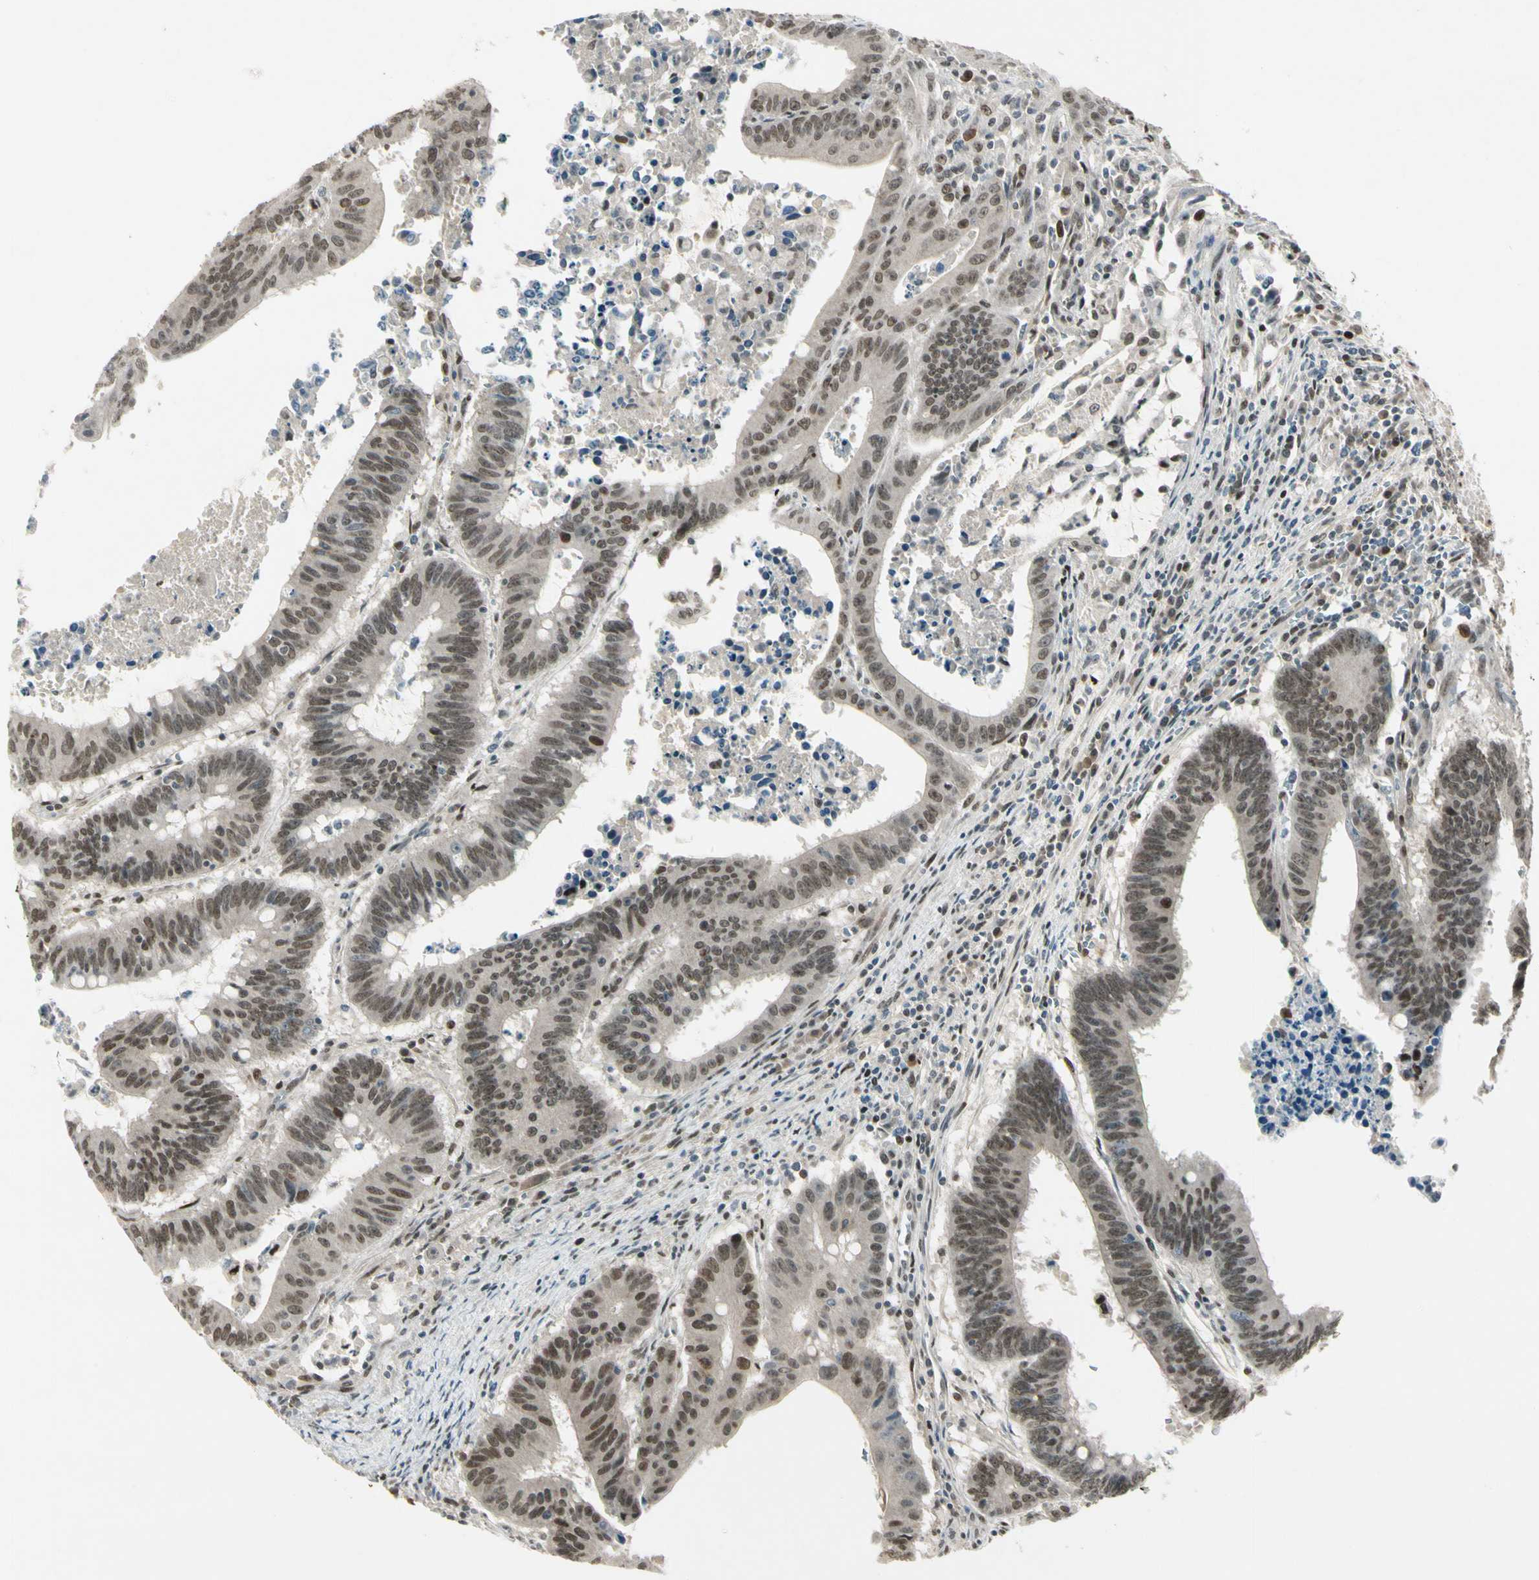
{"staining": {"intensity": "moderate", "quantity": ">75%", "location": "nuclear"}, "tissue": "colorectal cancer", "cell_type": "Tumor cells", "image_type": "cancer", "snomed": [{"axis": "morphology", "description": "Adenocarcinoma, NOS"}, {"axis": "topography", "description": "Colon"}], "caption": "High-power microscopy captured an immunohistochemistry photomicrograph of adenocarcinoma (colorectal), revealing moderate nuclear staining in approximately >75% of tumor cells.", "gene": "GTF3A", "patient": {"sex": "male", "age": 45}}